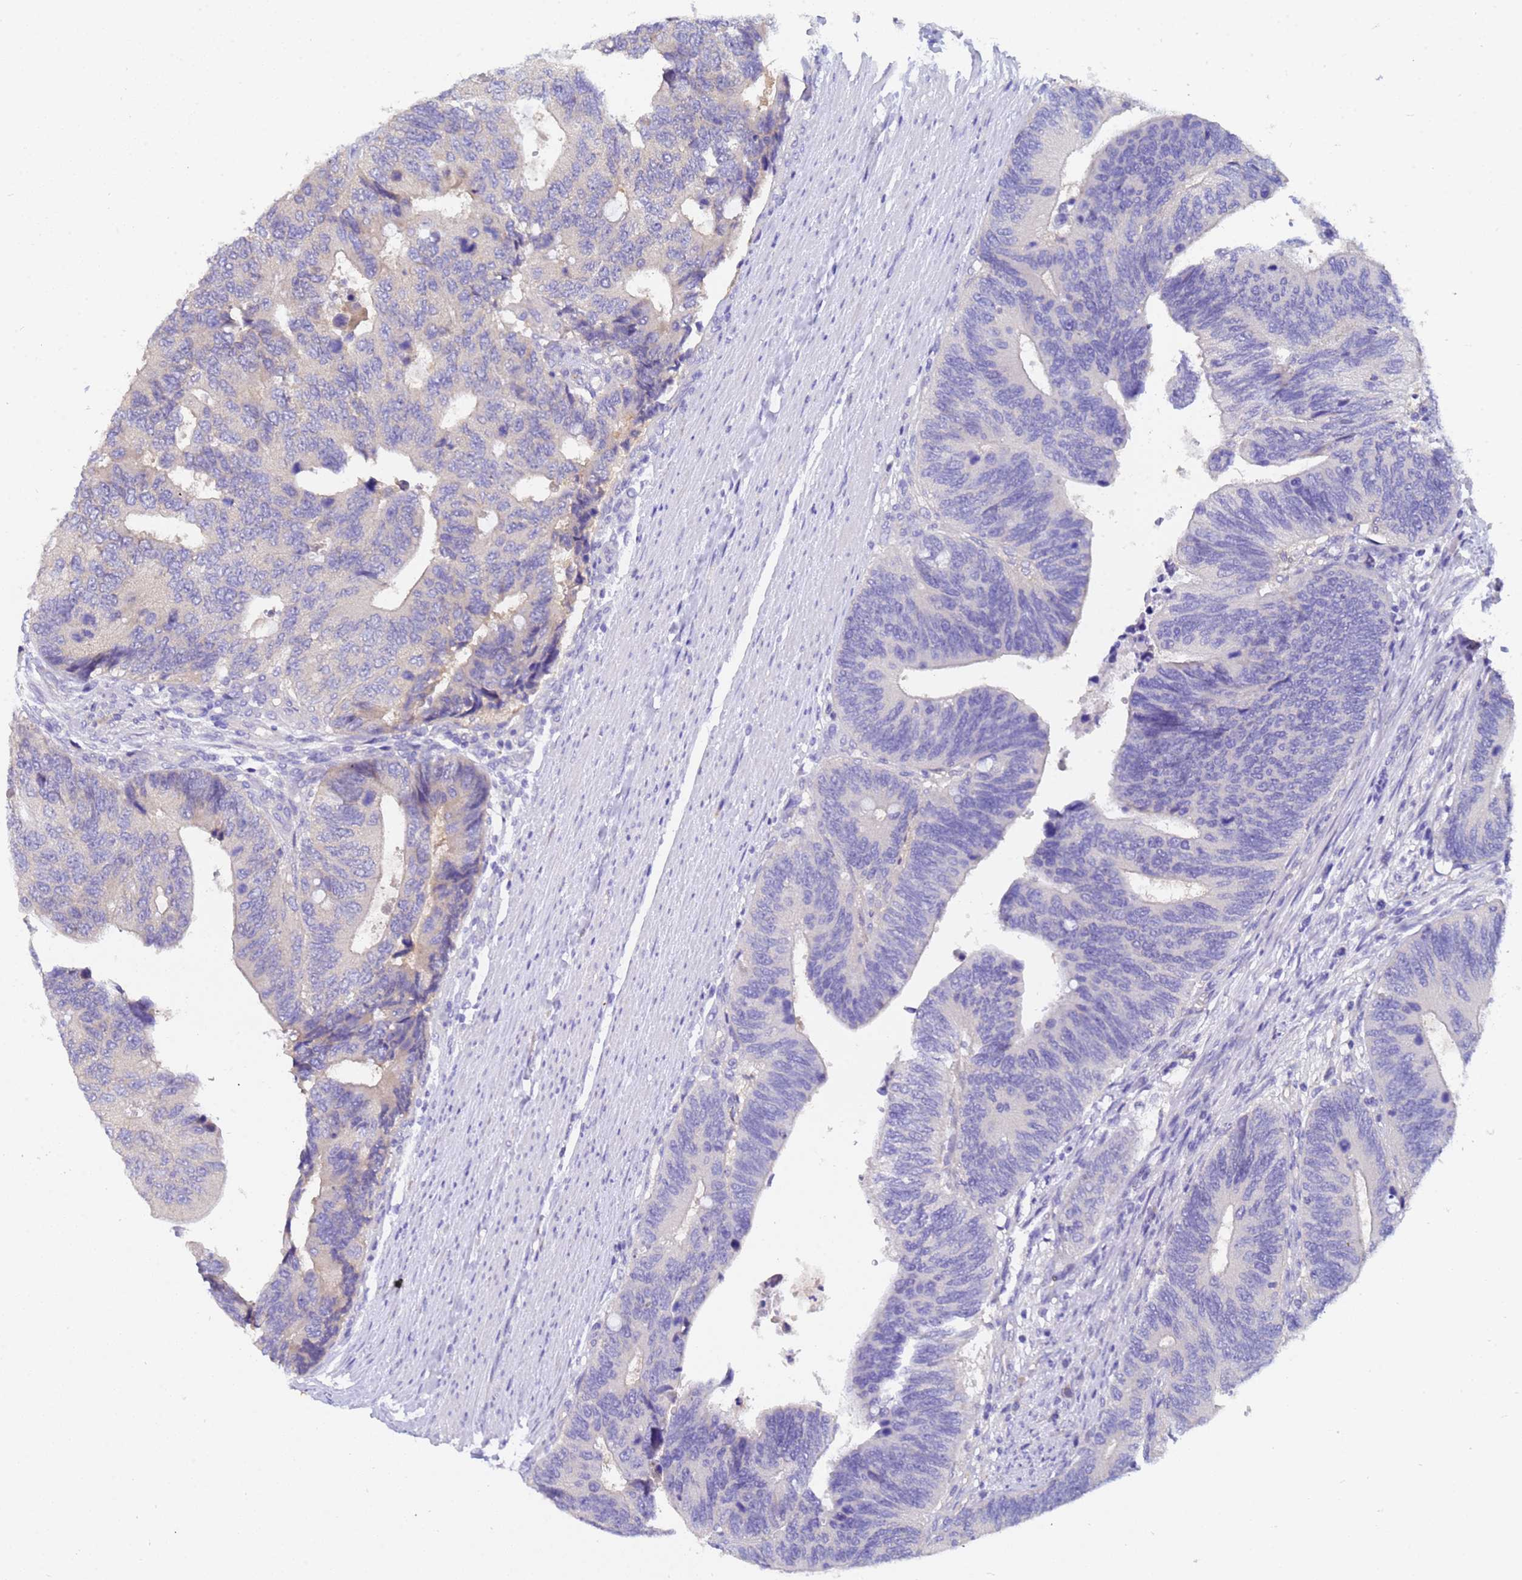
{"staining": {"intensity": "negative", "quantity": "none", "location": "none"}, "tissue": "colorectal cancer", "cell_type": "Tumor cells", "image_type": "cancer", "snomed": [{"axis": "morphology", "description": "Adenocarcinoma, NOS"}, {"axis": "topography", "description": "Colon"}], "caption": "Immunohistochemistry of colorectal adenocarcinoma exhibits no positivity in tumor cells.", "gene": "UBE2O", "patient": {"sex": "male", "age": 87}}